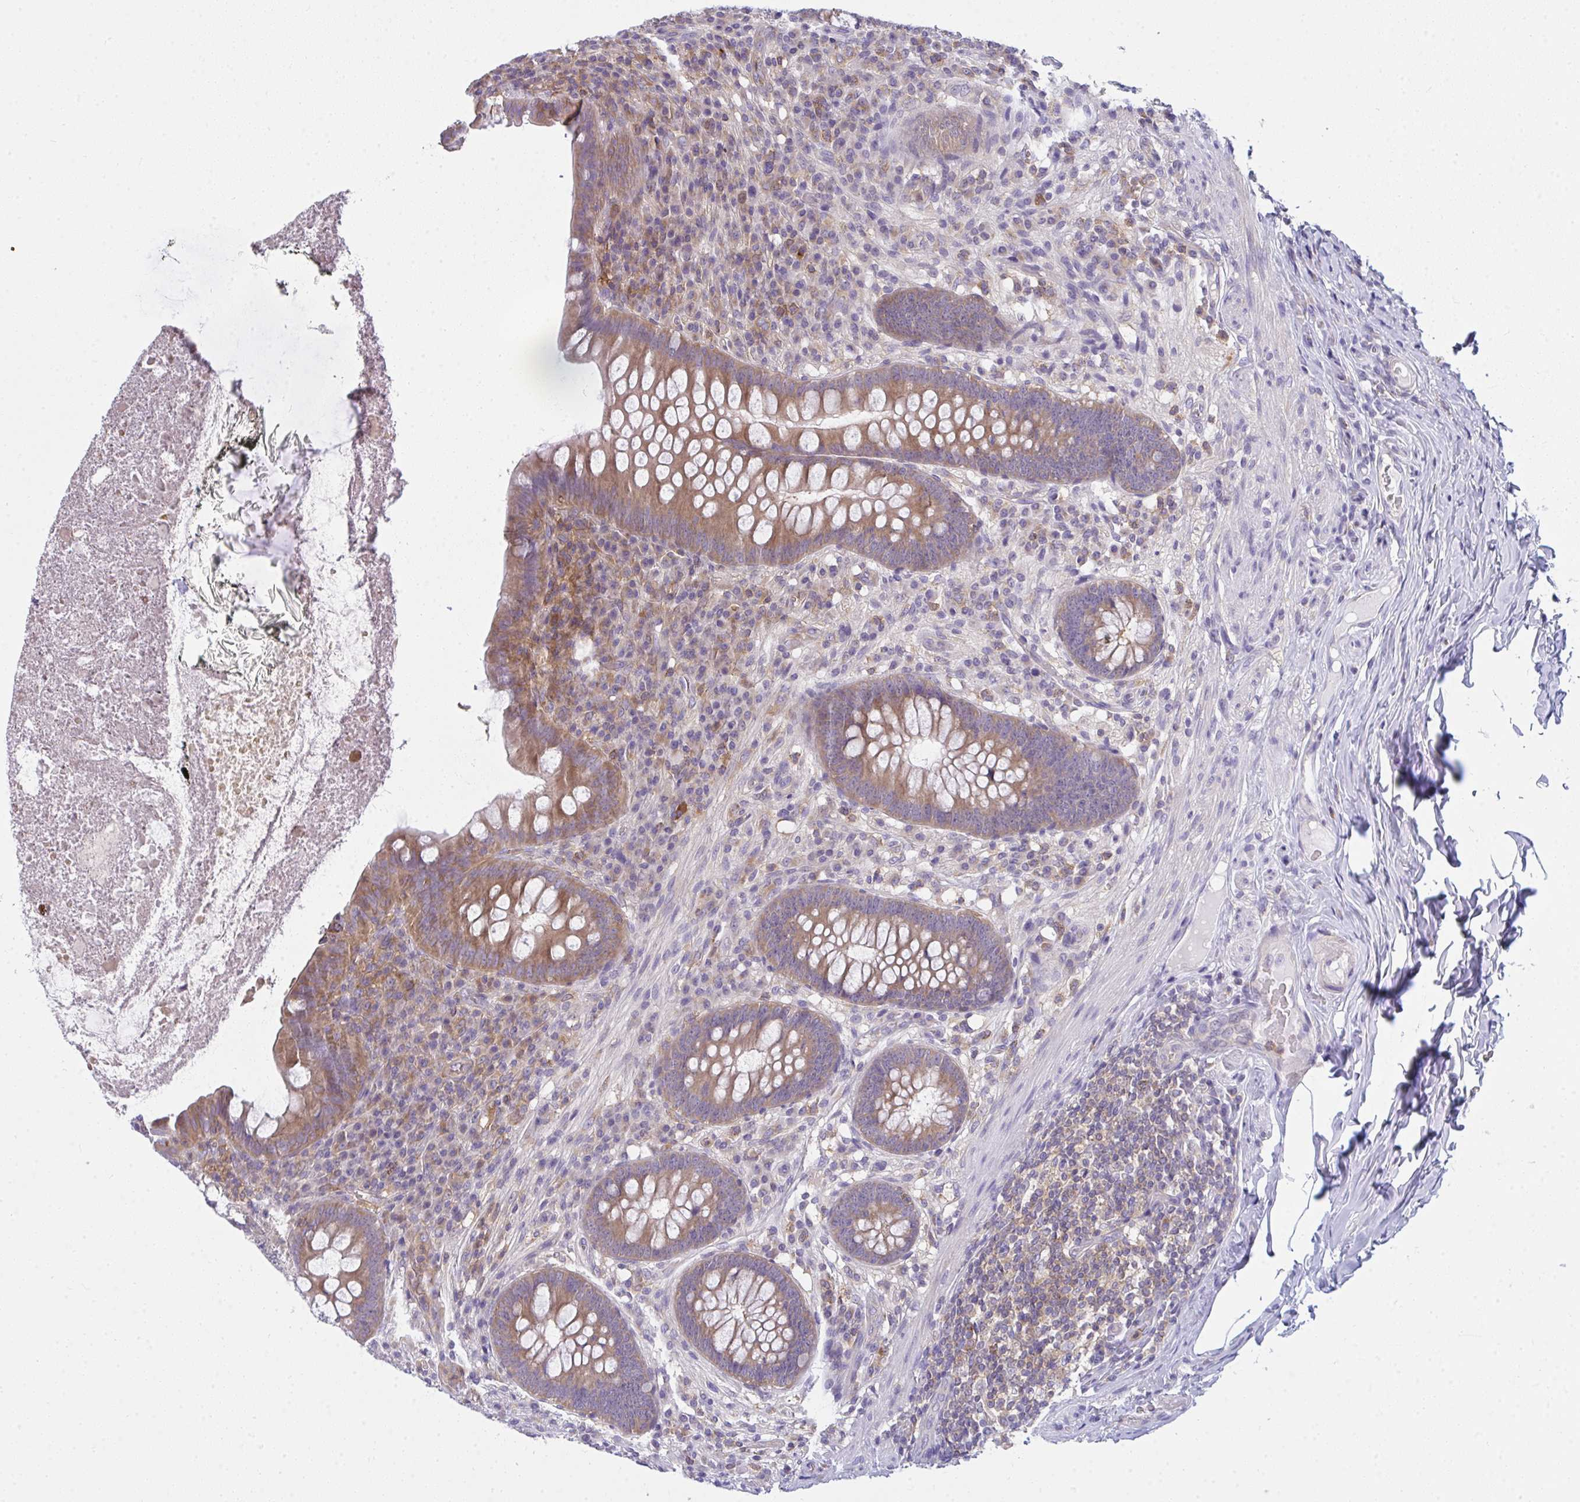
{"staining": {"intensity": "moderate", "quantity": ">75%", "location": "cytoplasmic/membranous"}, "tissue": "appendix", "cell_type": "Glandular cells", "image_type": "normal", "snomed": [{"axis": "morphology", "description": "Normal tissue, NOS"}, {"axis": "topography", "description": "Appendix"}], "caption": "This is a micrograph of immunohistochemistry (IHC) staining of unremarkable appendix, which shows moderate positivity in the cytoplasmic/membranous of glandular cells.", "gene": "SLC30A6", "patient": {"sex": "male", "age": 71}}